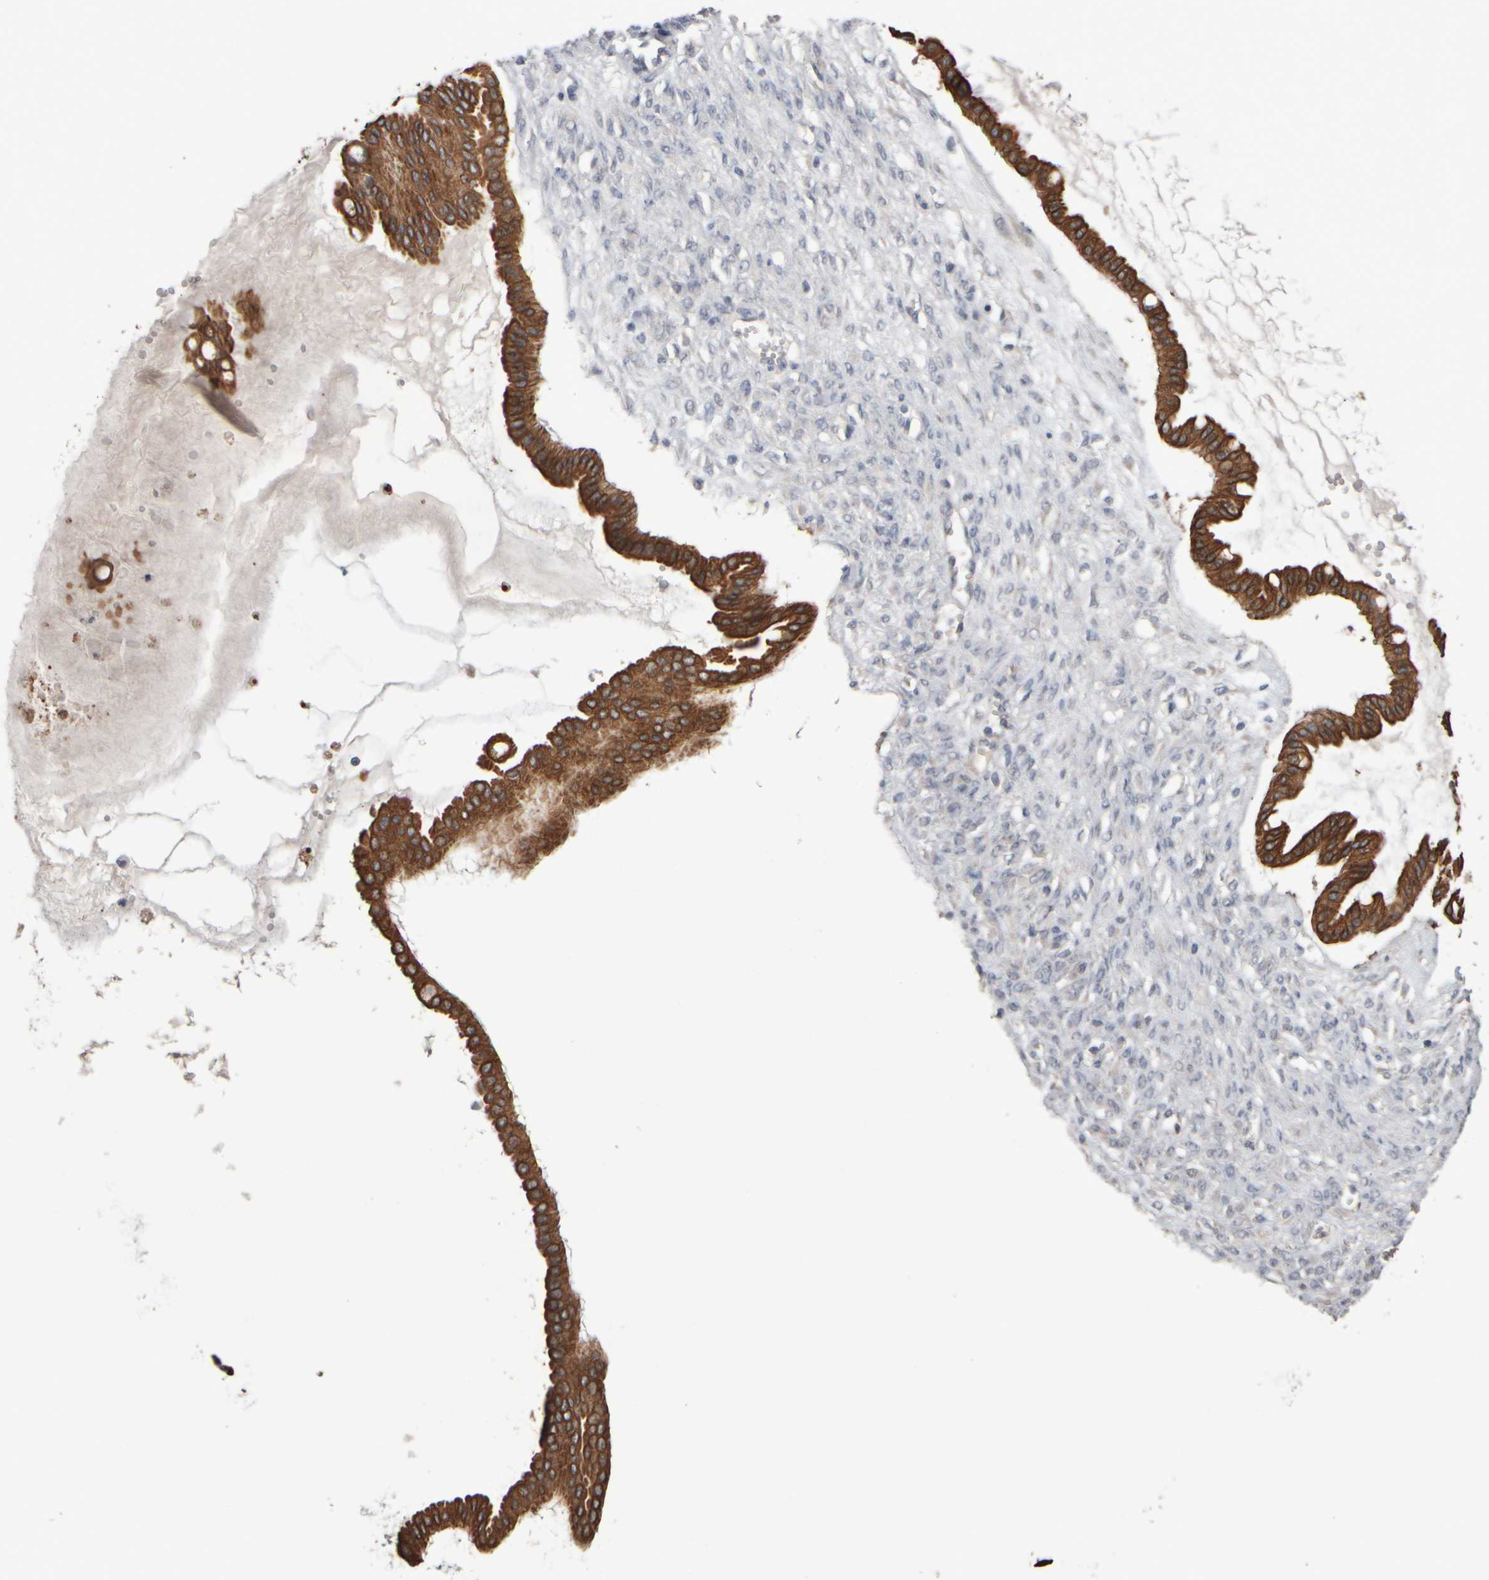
{"staining": {"intensity": "strong", "quantity": ">75%", "location": "cytoplasmic/membranous"}, "tissue": "ovarian cancer", "cell_type": "Tumor cells", "image_type": "cancer", "snomed": [{"axis": "morphology", "description": "Cystadenocarcinoma, mucinous, NOS"}, {"axis": "topography", "description": "Ovary"}], "caption": "This micrograph shows IHC staining of human ovarian cancer (mucinous cystadenocarcinoma), with high strong cytoplasmic/membranous positivity in approximately >75% of tumor cells.", "gene": "EPHX2", "patient": {"sex": "female", "age": 73}}